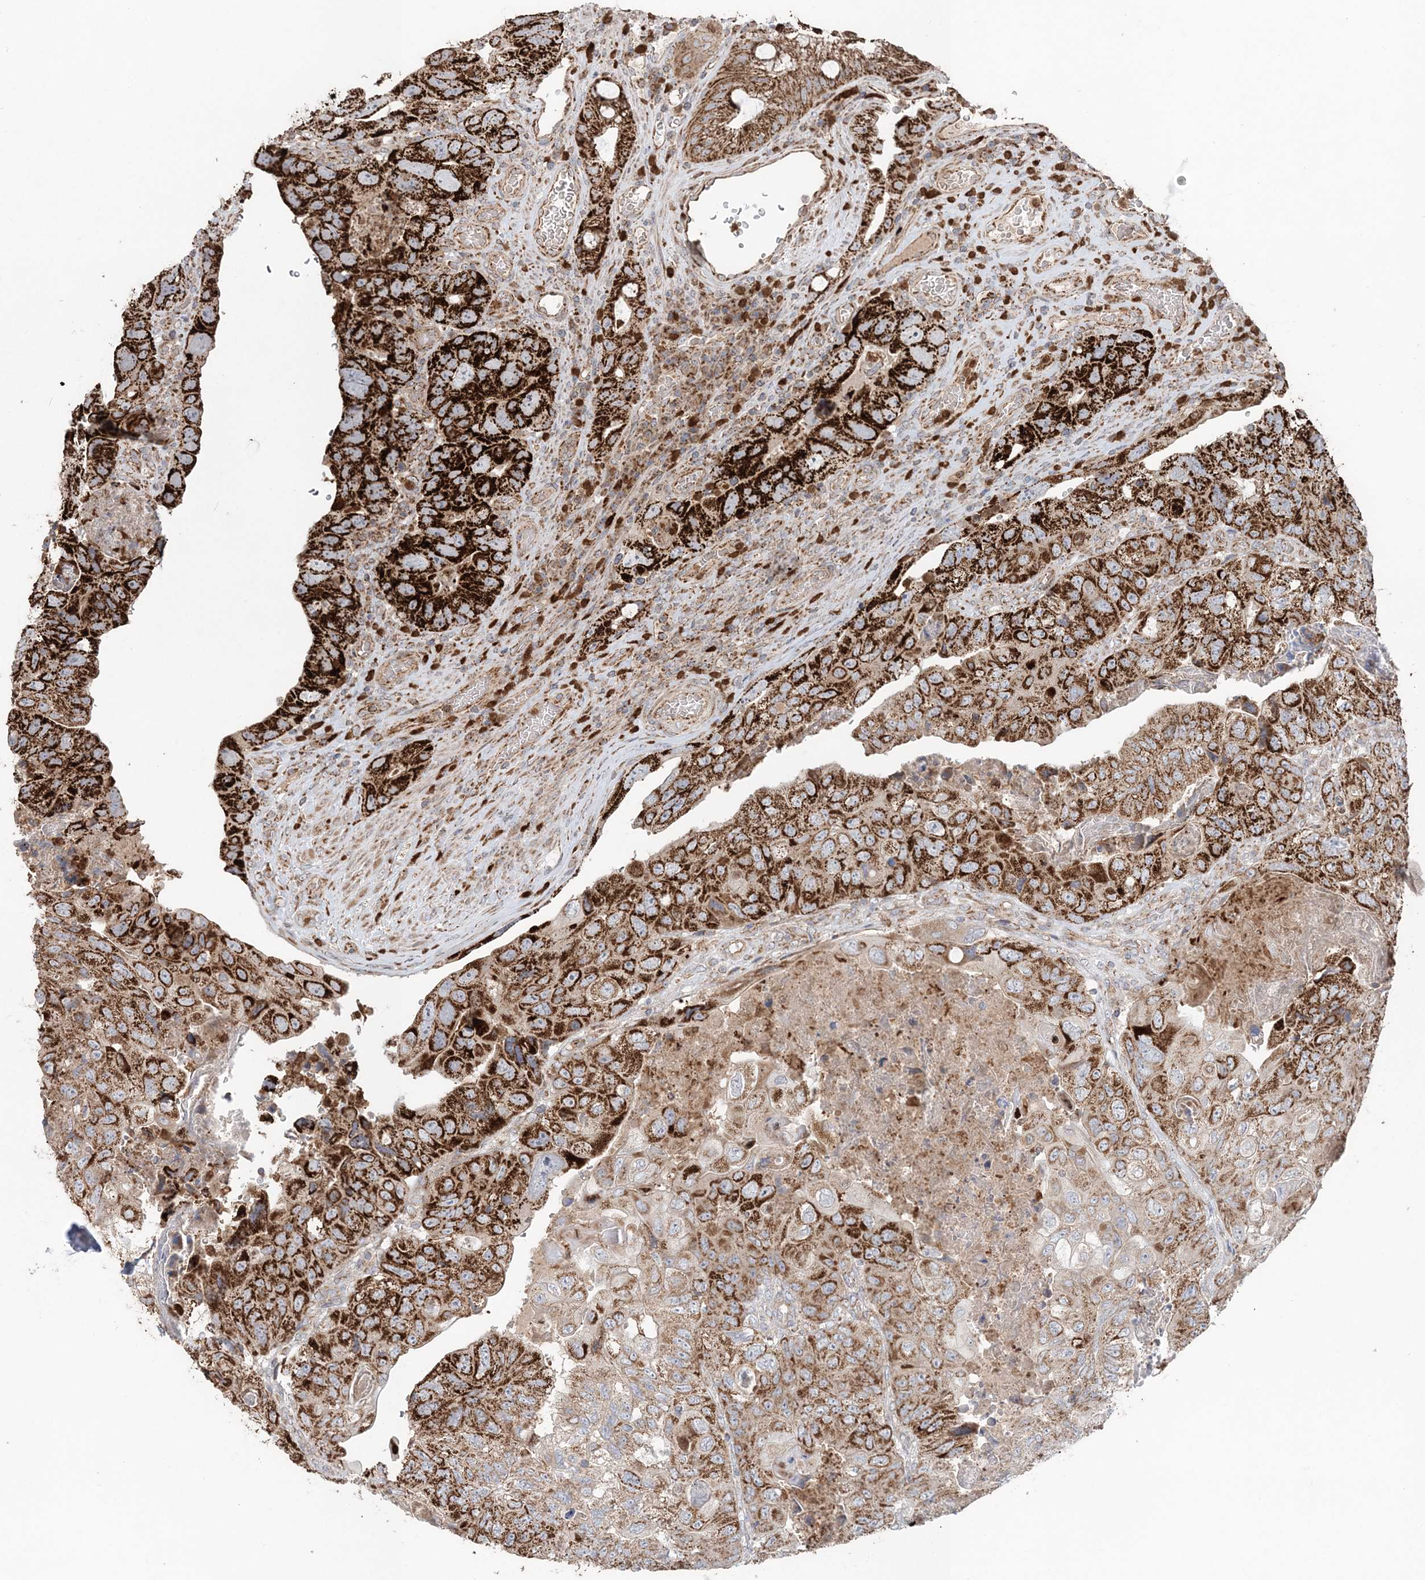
{"staining": {"intensity": "strong", "quantity": ">75%", "location": "cytoplasmic/membranous"}, "tissue": "colorectal cancer", "cell_type": "Tumor cells", "image_type": "cancer", "snomed": [{"axis": "morphology", "description": "Adenocarcinoma, NOS"}, {"axis": "topography", "description": "Rectum"}], "caption": "Tumor cells exhibit high levels of strong cytoplasmic/membranous expression in approximately >75% of cells in colorectal adenocarcinoma. The staining was performed using DAB (3,3'-diaminobenzidine), with brown indicating positive protein expression. Nuclei are stained blue with hematoxylin.", "gene": "LRPPRC", "patient": {"sex": "male", "age": 63}}